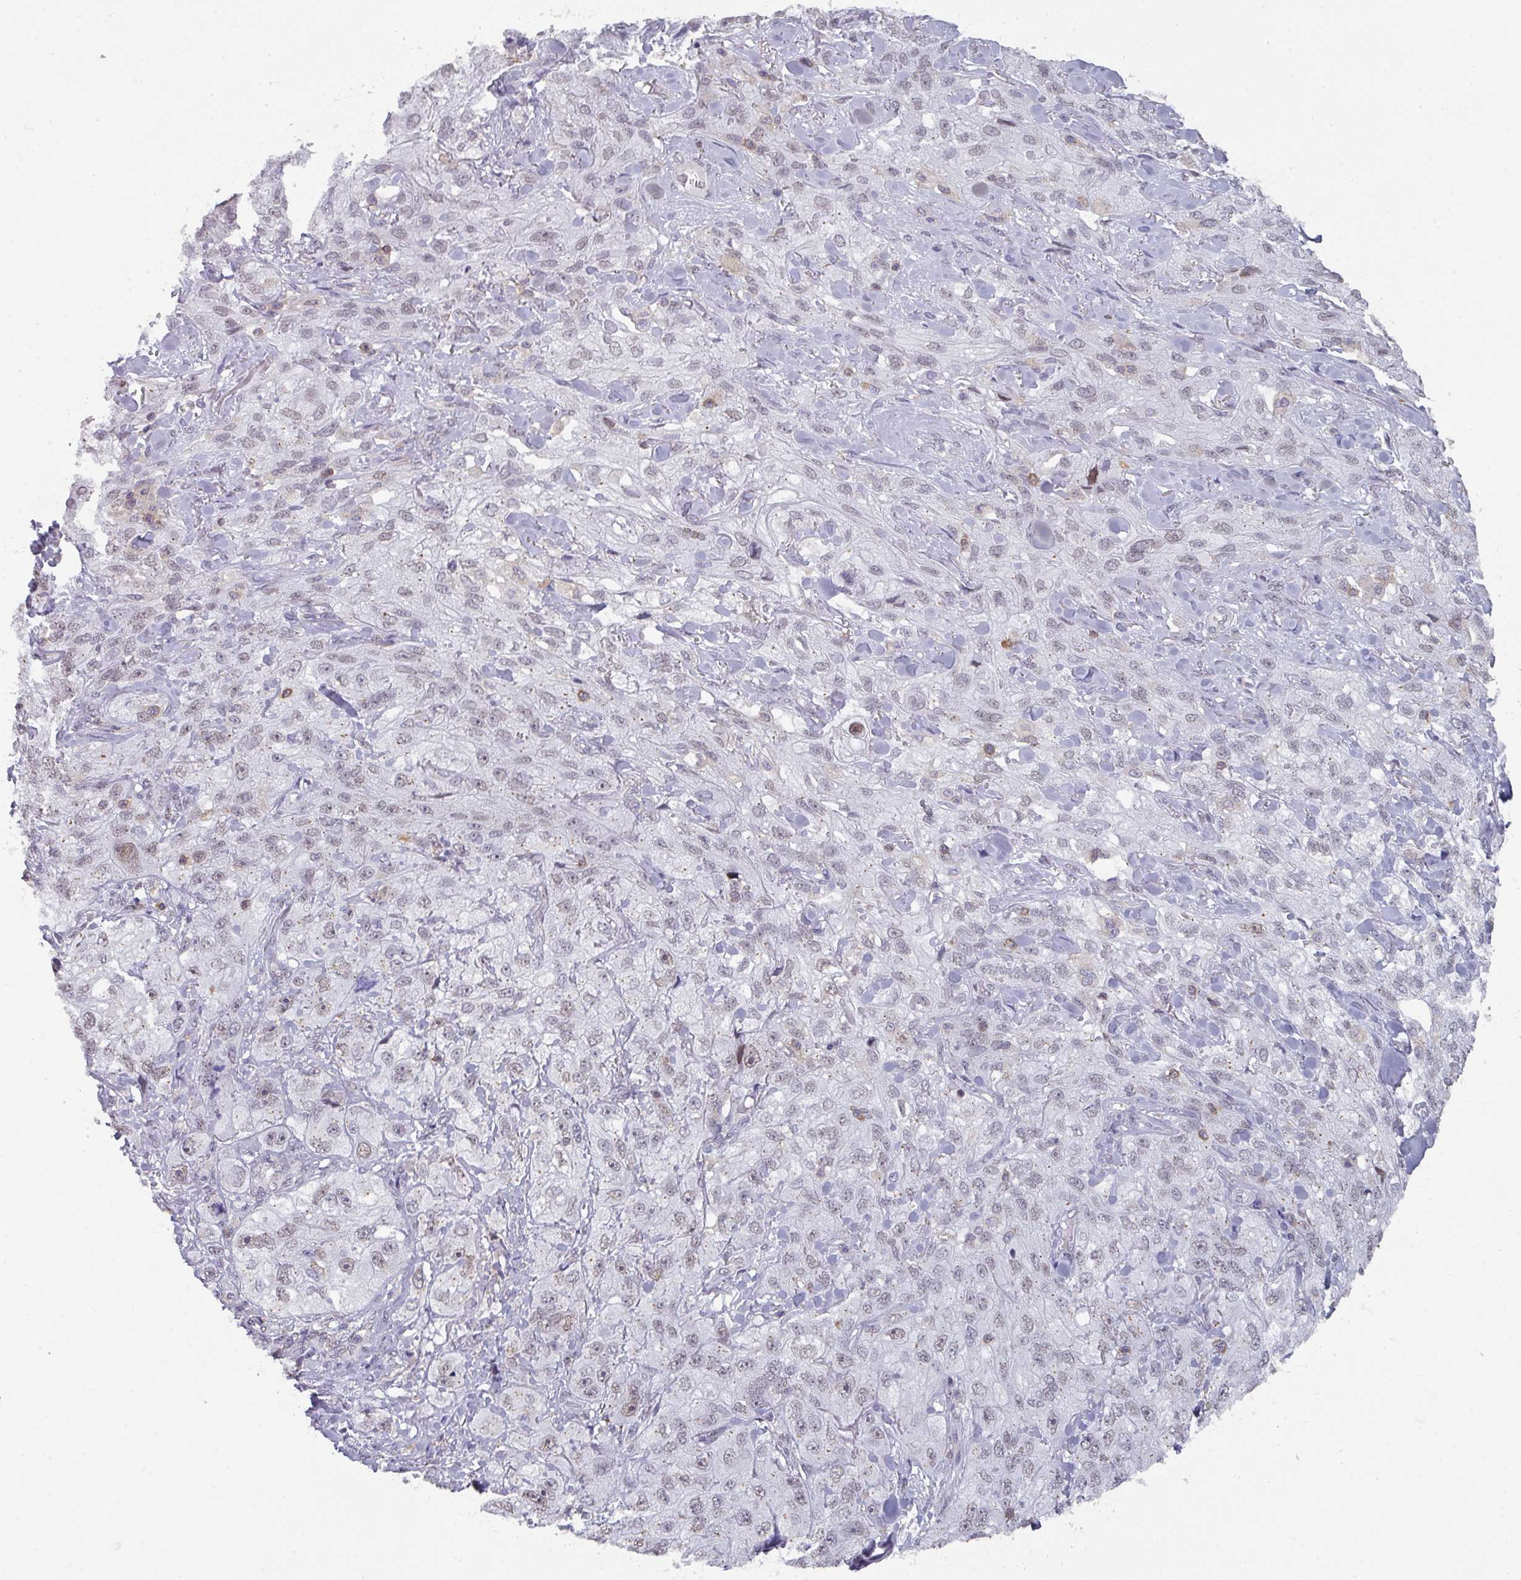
{"staining": {"intensity": "weak", "quantity": "25%-75%", "location": "nuclear"}, "tissue": "skin cancer", "cell_type": "Tumor cells", "image_type": "cancer", "snomed": [{"axis": "morphology", "description": "Squamous cell carcinoma, NOS"}, {"axis": "topography", "description": "Skin"}, {"axis": "topography", "description": "Vulva"}], "caption": "About 25%-75% of tumor cells in skin cancer exhibit weak nuclear protein staining as visualized by brown immunohistochemical staining.", "gene": "RASAL3", "patient": {"sex": "female", "age": 86}}